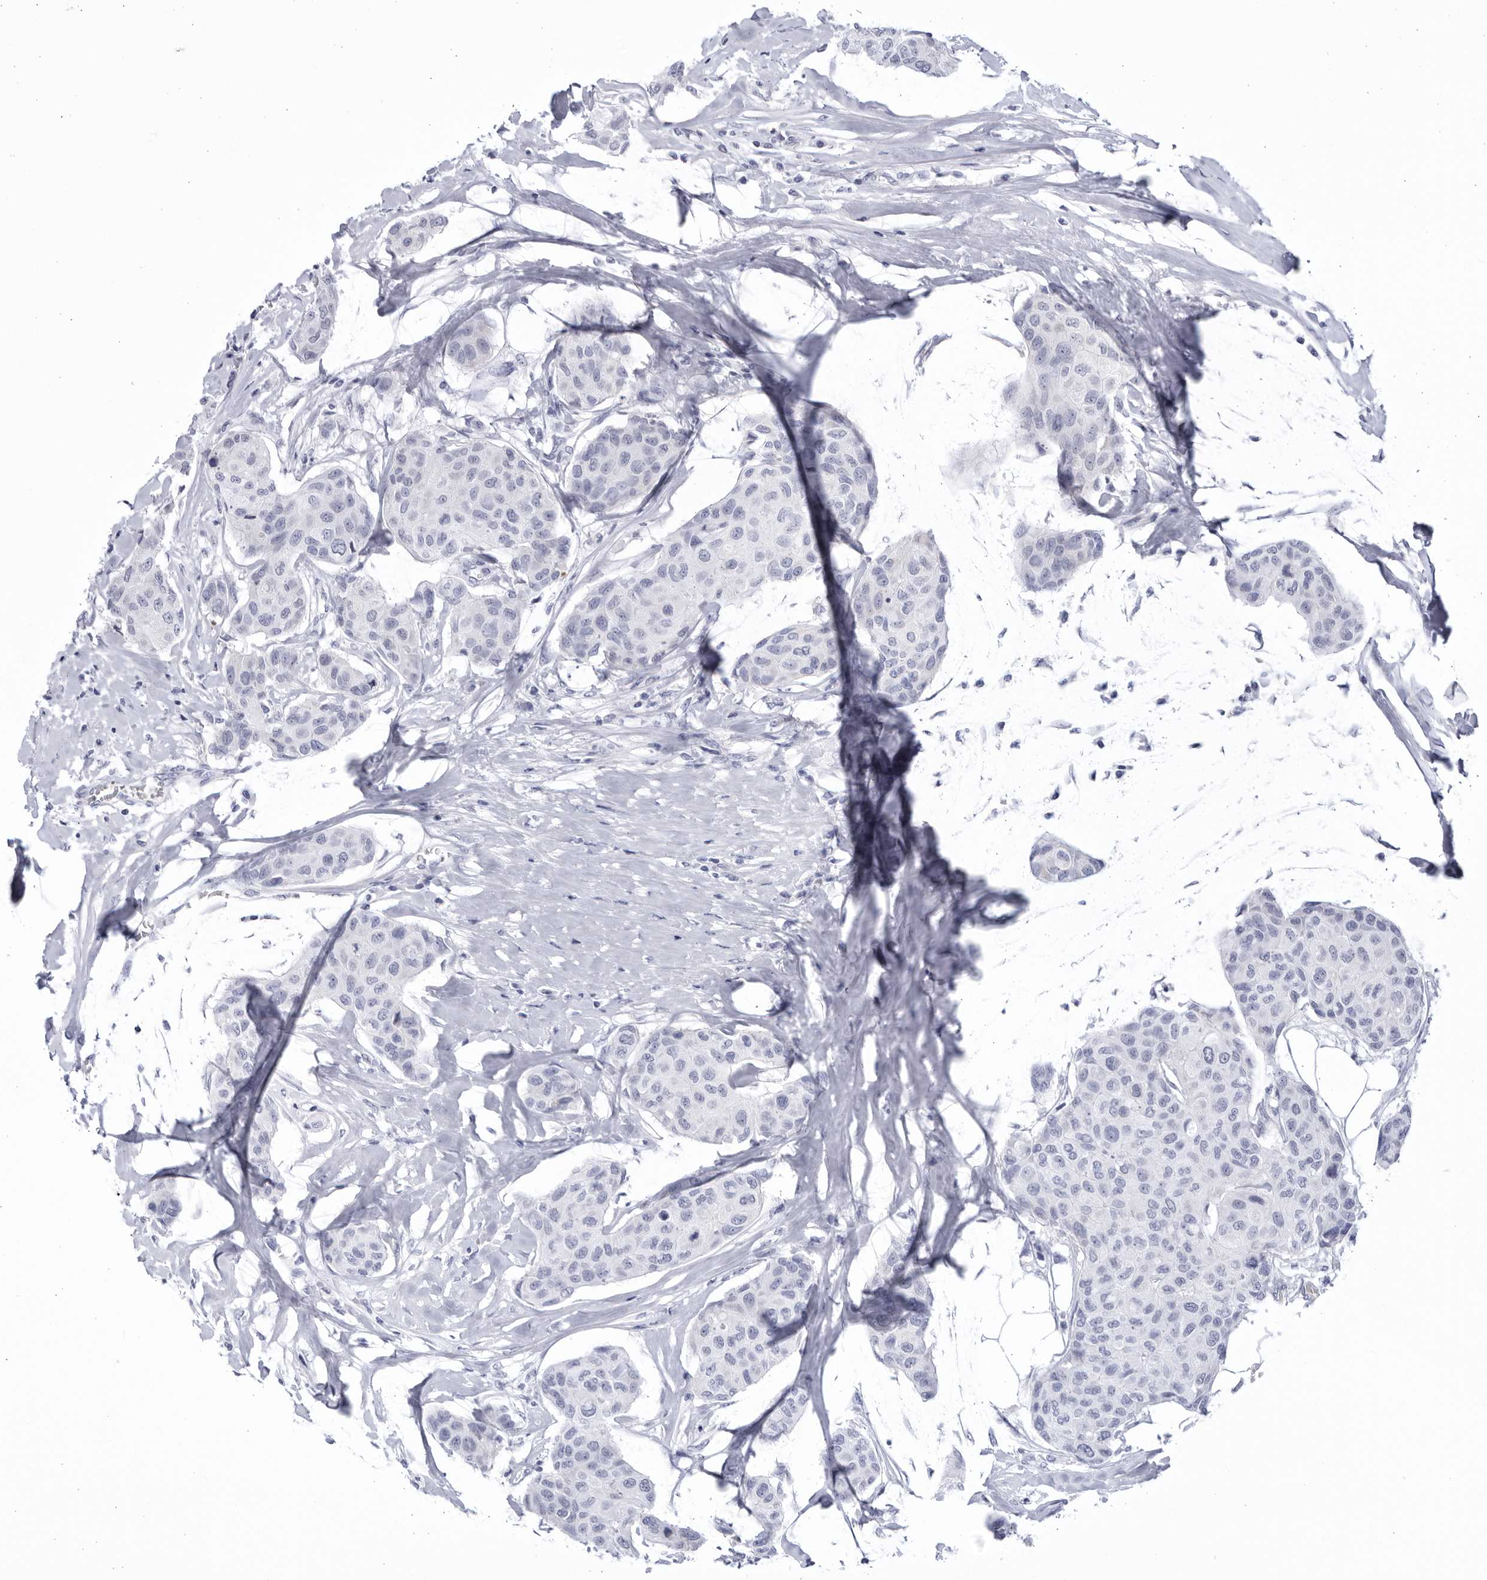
{"staining": {"intensity": "negative", "quantity": "none", "location": "none"}, "tissue": "breast cancer", "cell_type": "Tumor cells", "image_type": "cancer", "snomed": [{"axis": "morphology", "description": "Duct carcinoma"}, {"axis": "topography", "description": "Breast"}], "caption": "This is an immunohistochemistry image of breast cancer. There is no positivity in tumor cells.", "gene": "CCDC181", "patient": {"sex": "female", "age": 80}}